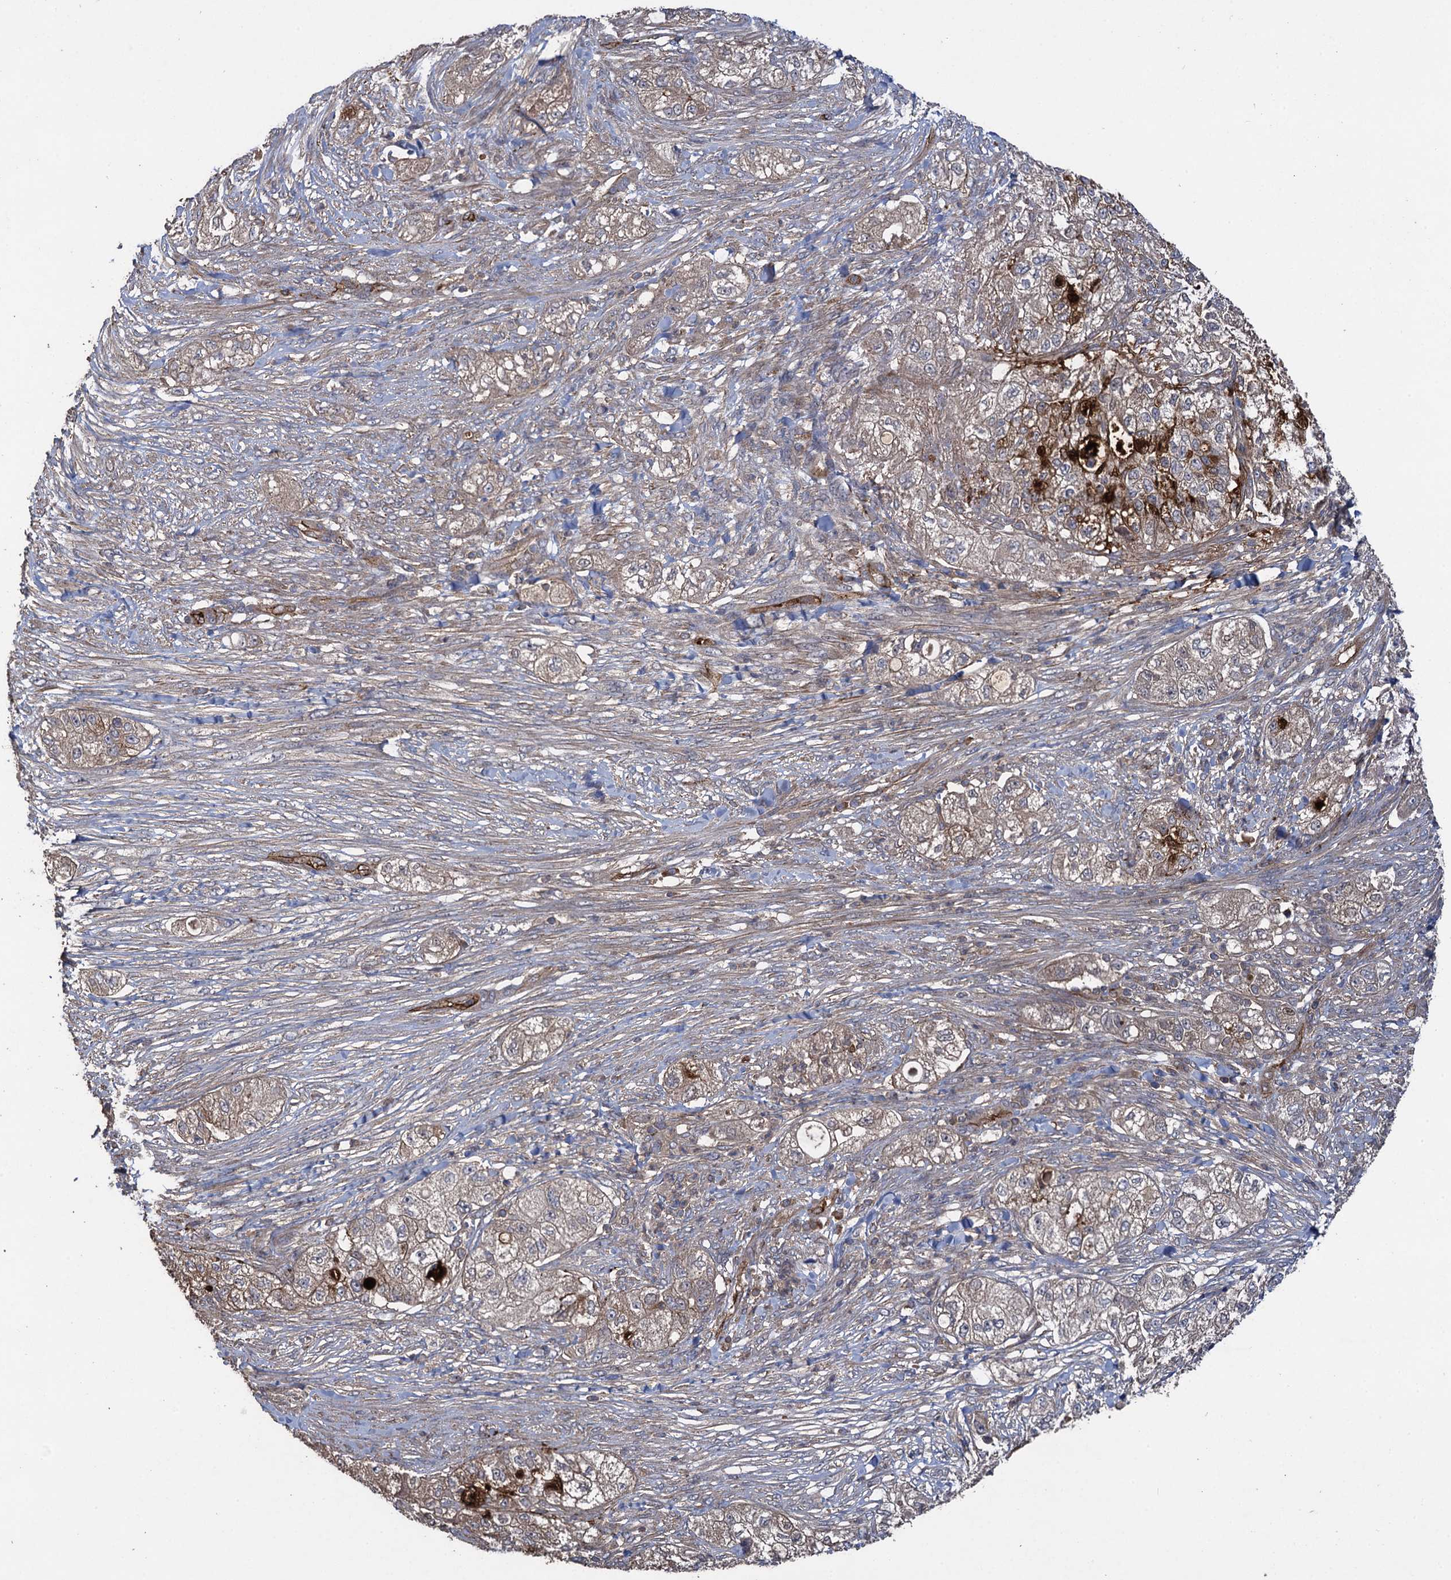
{"staining": {"intensity": "moderate", "quantity": "<25%", "location": "cytoplasmic/membranous"}, "tissue": "pancreatic cancer", "cell_type": "Tumor cells", "image_type": "cancer", "snomed": [{"axis": "morphology", "description": "Adenocarcinoma, NOS"}, {"axis": "topography", "description": "Pancreas"}], "caption": "DAB (3,3'-diaminobenzidine) immunohistochemical staining of human pancreatic cancer (adenocarcinoma) exhibits moderate cytoplasmic/membranous protein expression in about <25% of tumor cells.", "gene": "TXNDC11", "patient": {"sex": "female", "age": 78}}